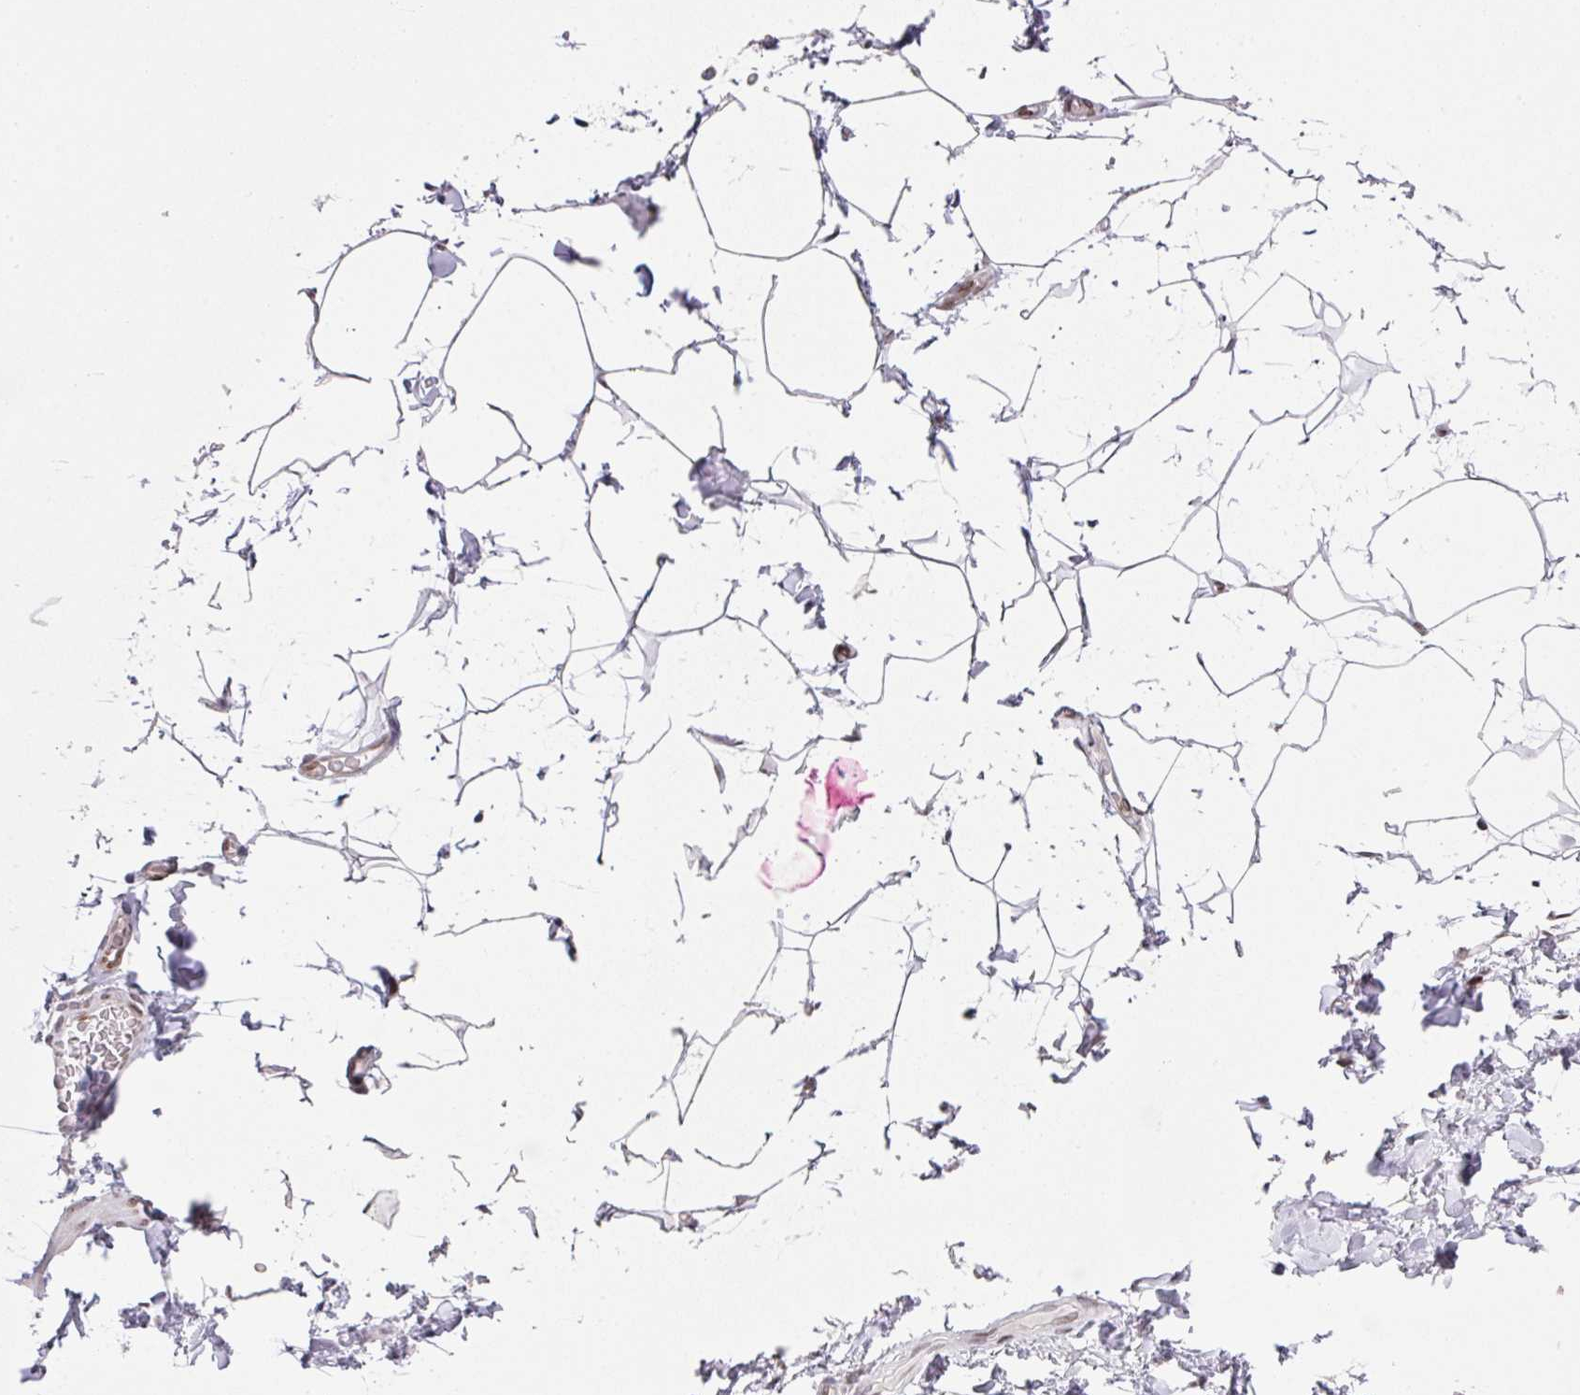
{"staining": {"intensity": "negative", "quantity": "none", "location": "none"}, "tissue": "adipose tissue", "cell_type": "Adipocytes", "image_type": "normal", "snomed": [{"axis": "morphology", "description": "Normal tissue, NOS"}, {"axis": "topography", "description": "Vascular tissue"}, {"axis": "topography", "description": "Peripheral nerve tissue"}], "caption": "An IHC micrograph of unremarkable adipose tissue is shown. There is no staining in adipocytes of adipose tissue. (Stains: DAB (3,3'-diaminobenzidine) immunohistochemistry (IHC) with hematoxylin counter stain, Microscopy: brightfield microscopy at high magnification).", "gene": "PLK1", "patient": {"sex": "male", "age": 41}}